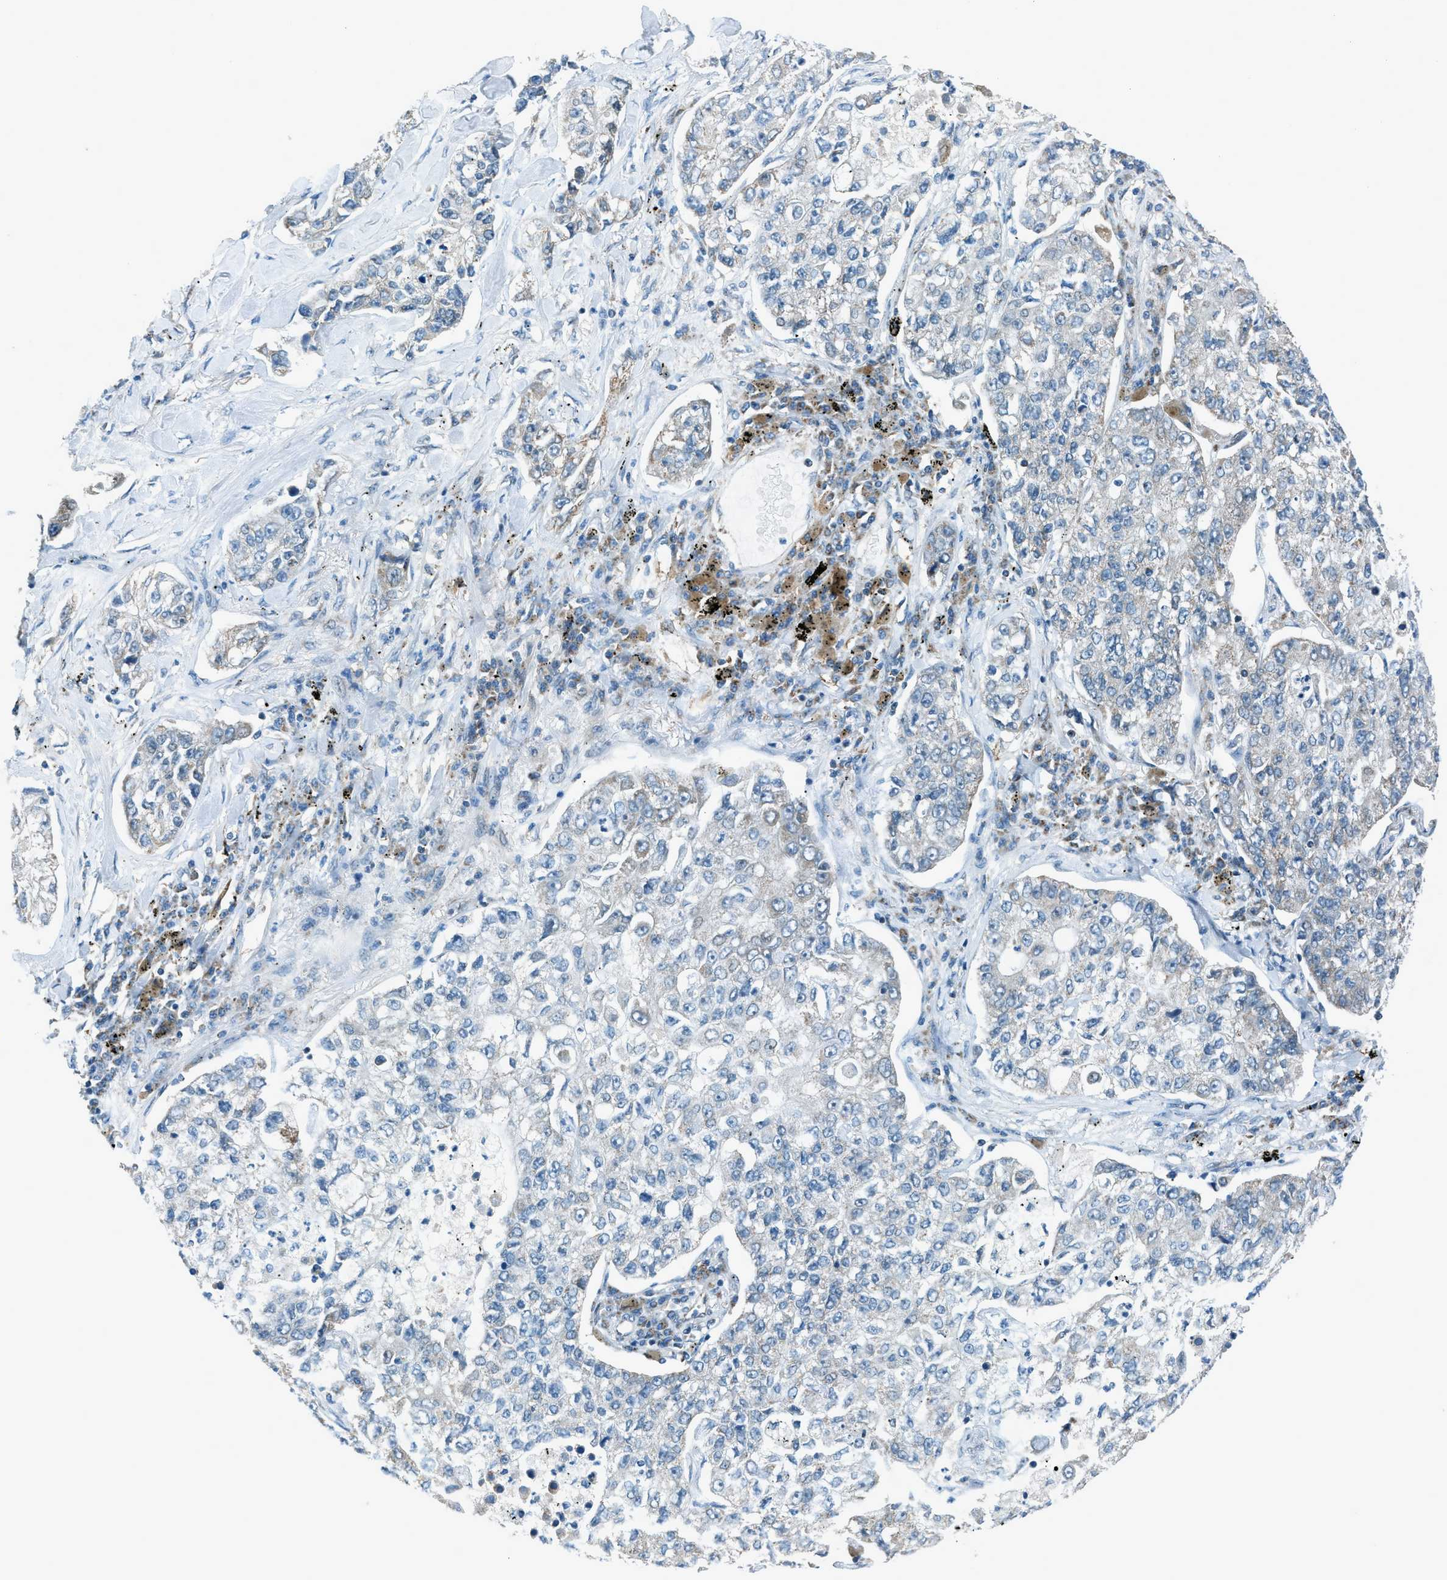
{"staining": {"intensity": "negative", "quantity": "none", "location": "none"}, "tissue": "lung cancer", "cell_type": "Tumor cells", "image_type": "cancer", "snomed": [{"axis": "morphology", "description": "Adenocarcinoma, NOS"}, {"axis": "topography", "description": "Lung"}], "caption": "DAB immunohistochemical staining of human adenocarcinoma (lung) displays no significant staining in tumor cells.", "gene": "PIGG", "patient": {"sex": "male", "age": 49}}